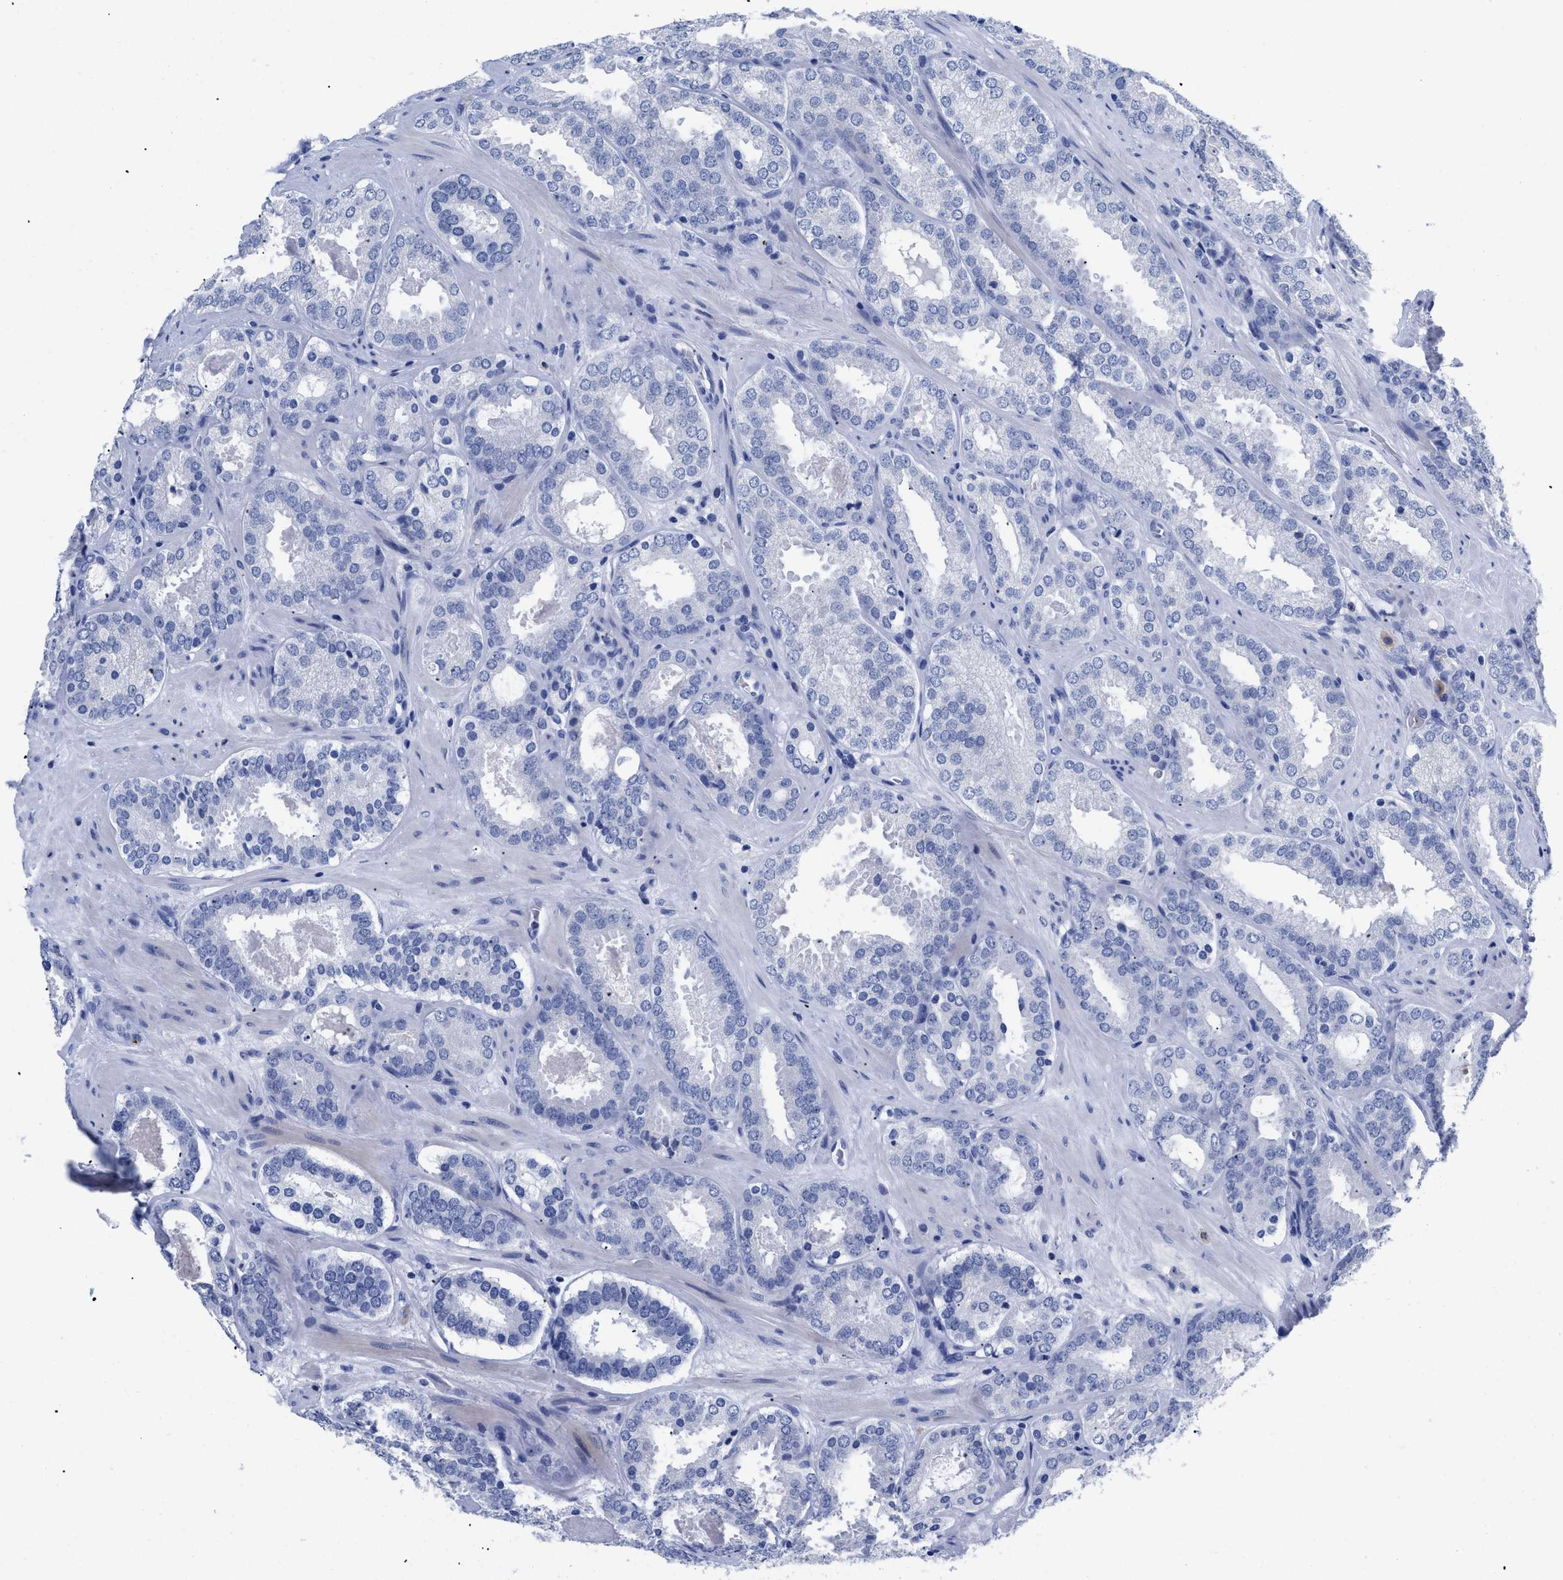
{"staining": {"intensity": "negative", "quantity": "none", "location": "none"}, "tissue": "prostate cancer", "cell_type": "Tumor cells", "image_type": "cancer", "snomed": [{"axis": "morphology", "description": "Adenocarcinoma, Low grade"}, {"axis": "topography", "description": "Prostate"}], "caption": "There is no significant expression in tumor cells of prostate cancer.", "gene": "TREML1", "patient": {"sex": "male", "age": 69}}